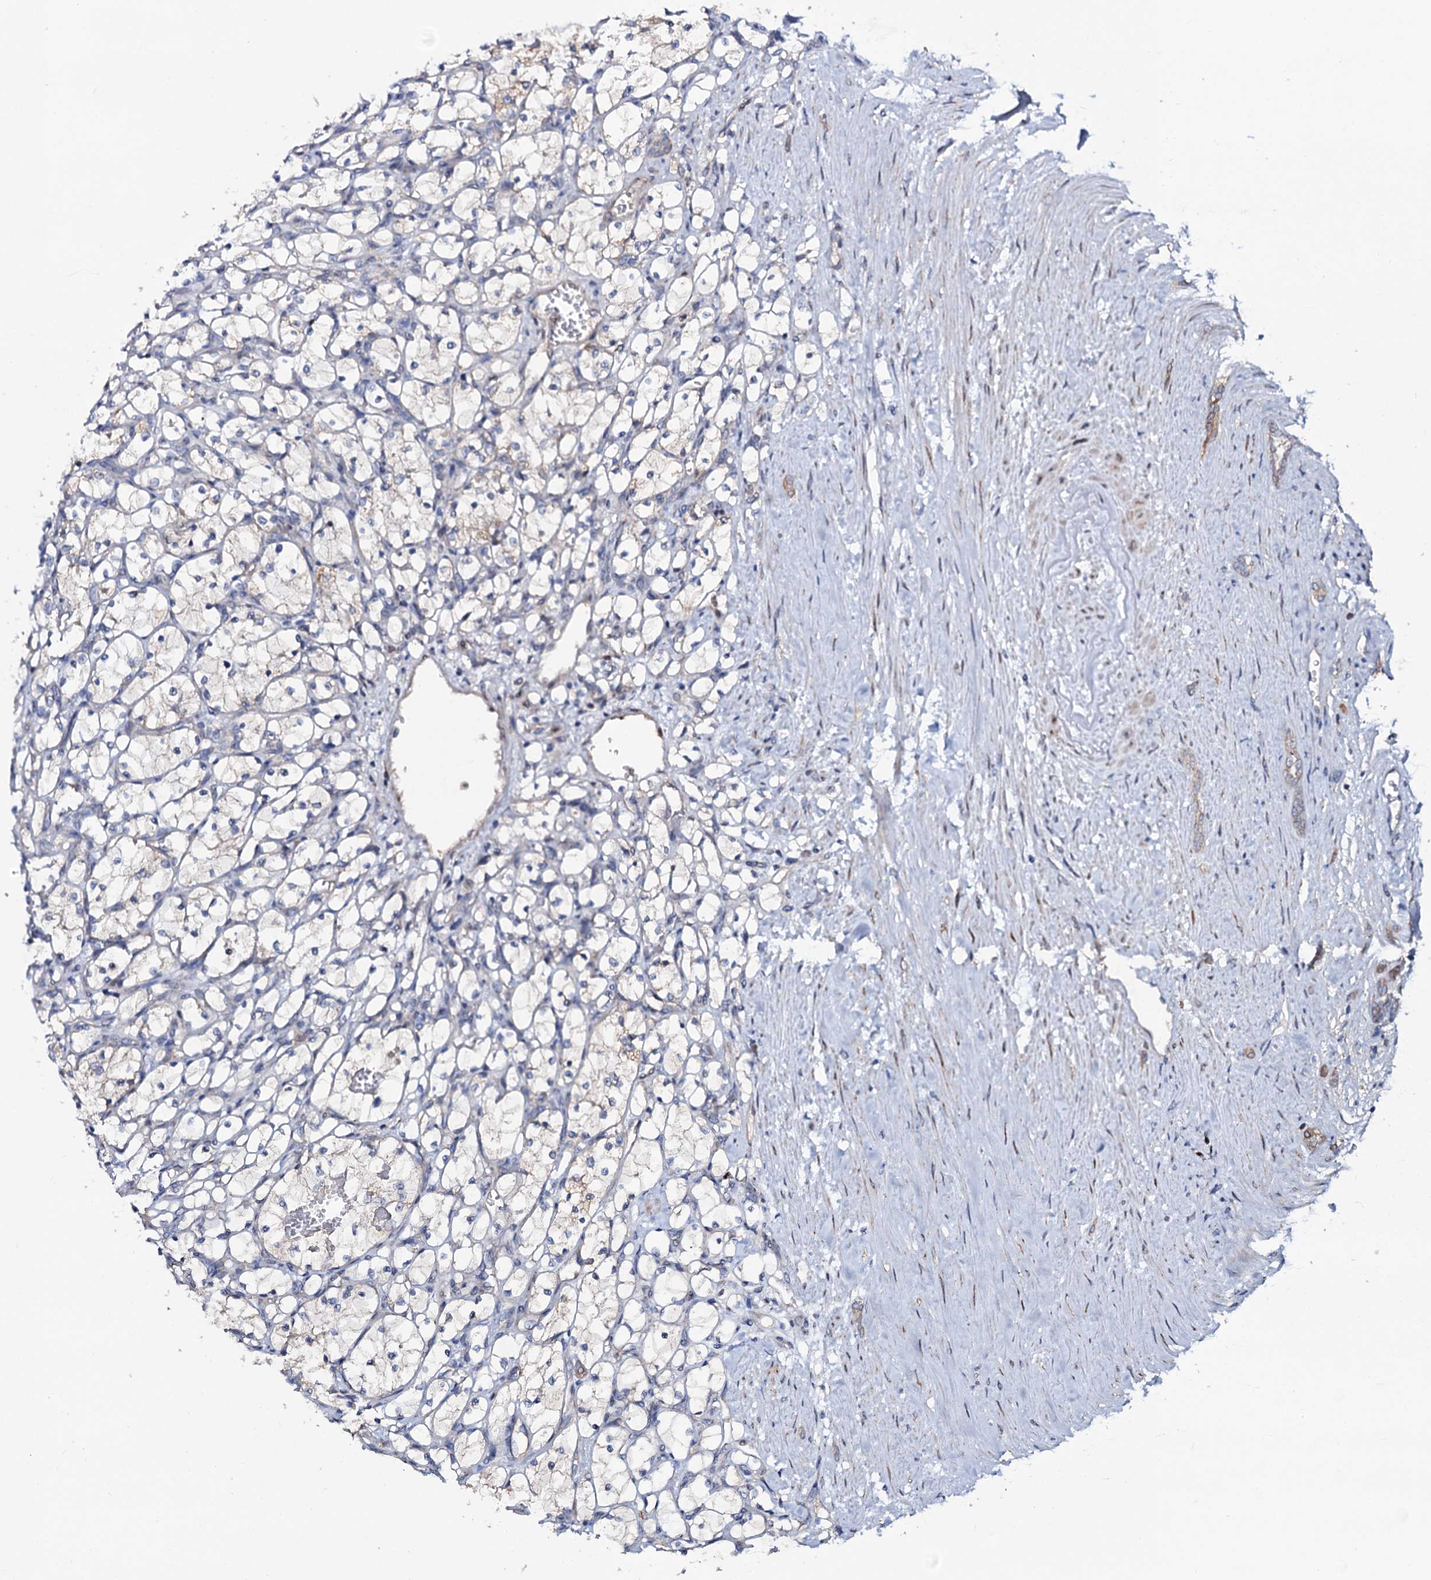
{"staining": {"intensity": "negative", "quantity": "none", "location": "none"}, "tissue": "renal cancer", "cell_type": "Tumor cells", "image_type": "cancer", "snomed": [{"axis": "morphology", "description": "Adenocarcinoma, NOS"}, {"axis": "topography", "description": "Kidney"}], "caption": "DAB immunohistochemical staining of renal cancer (adenocarcinoma) shows no significant expression in tumor cells.", "gene": "PPP1R3D", "patient": {"sex": "female", "age": 69}}